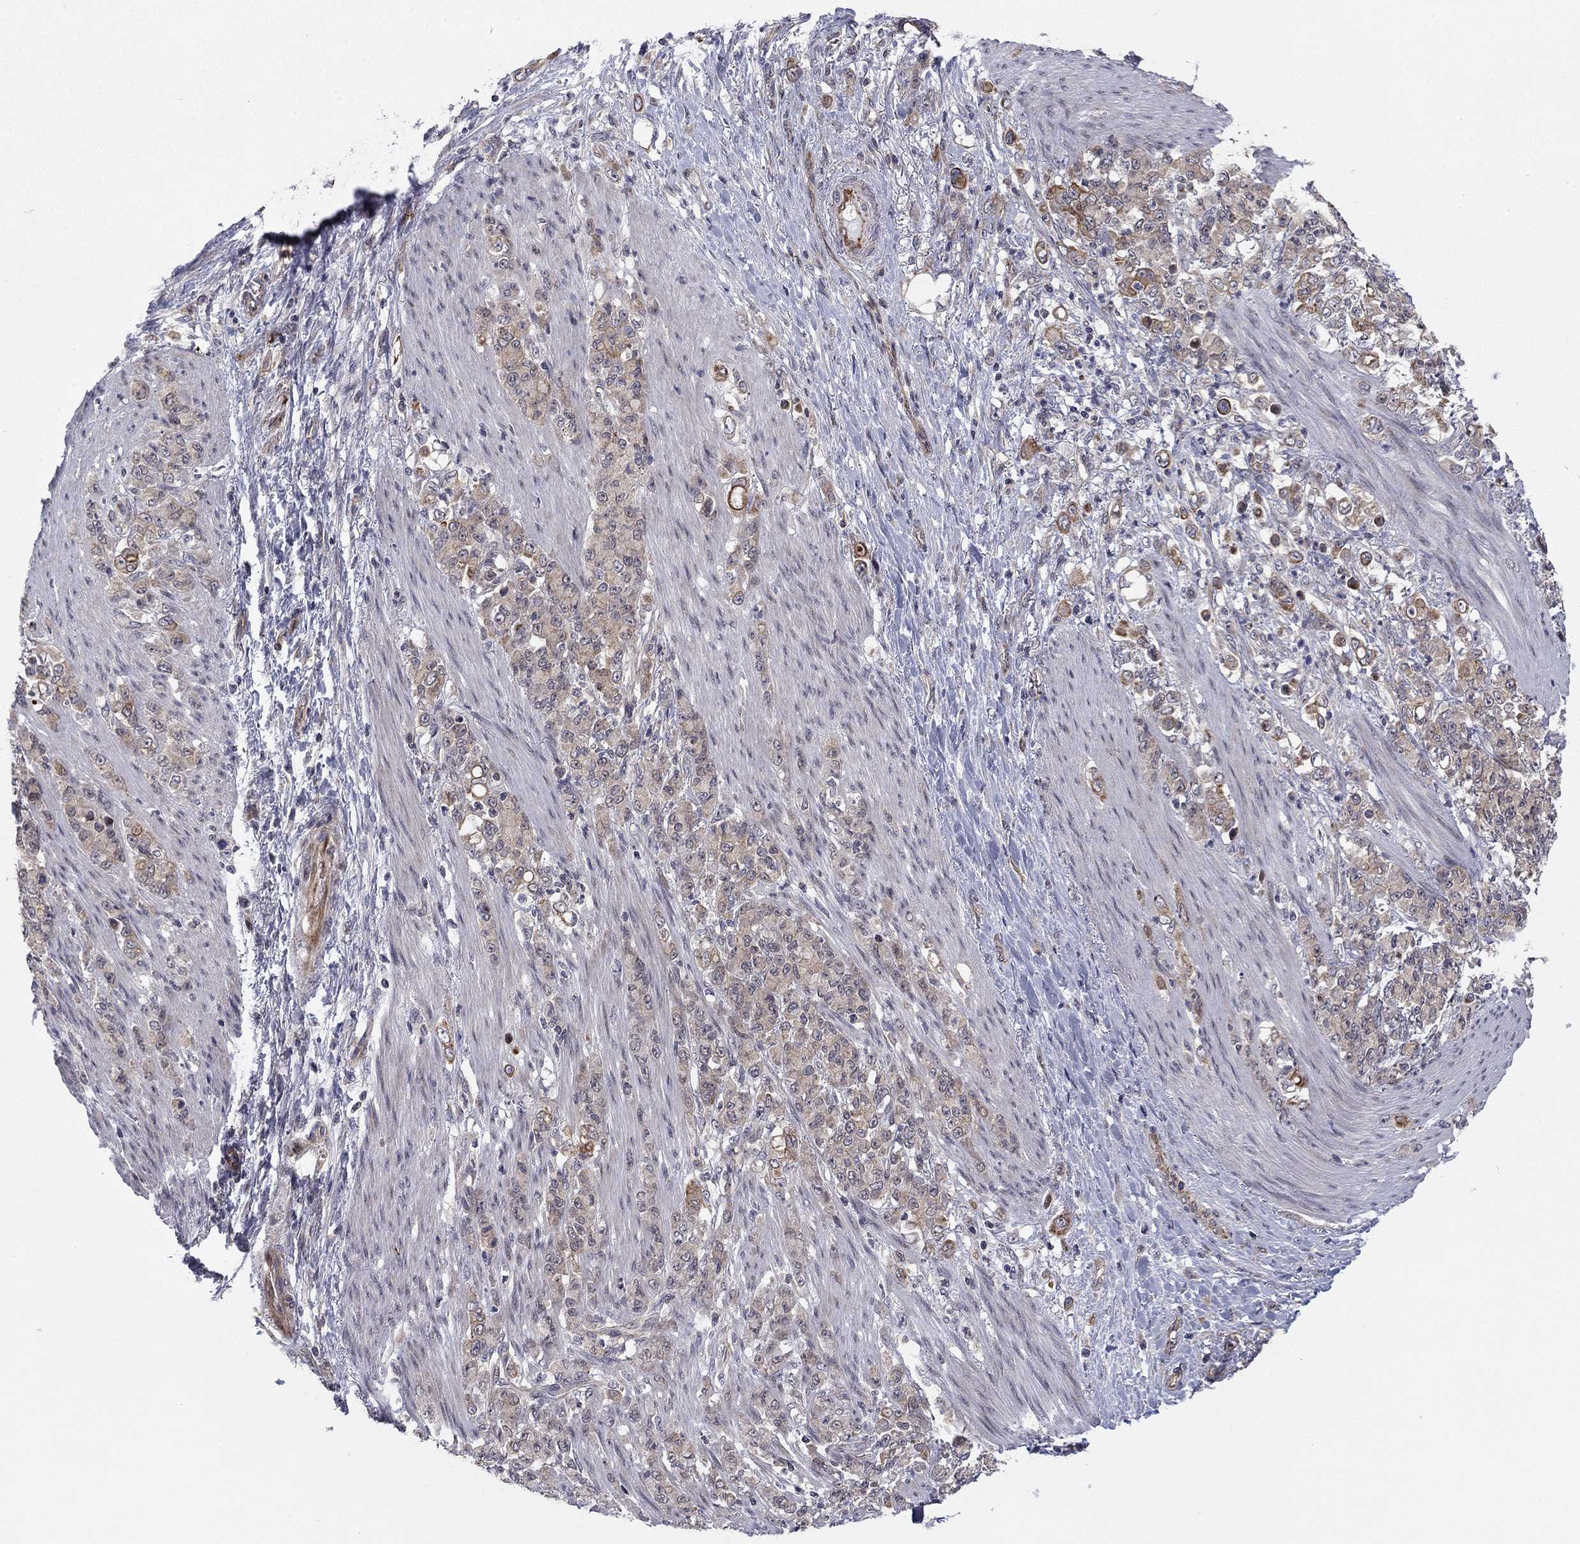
{"staining": {"intensity": "moderate", "quantity": "<25%", "location": "cytoplasmic/membranous"}, "tissue": "stomach cancer", "cell_type": "Tumor cells", "image_type": "cancer", "snomed": [{"axis": "morphology", "description": "Adenocarcinoma, NOS"}, {"axis": "topography", "description": "Stomach"}], "caption": "IHC photomicrograph of neoplastic tissue: human stomach cancer stained using IHC displays low levels of moderate protein expression localized specifically in the cytoplasmic/membranous of tumor cells, appearing as a cytoplasmic/membranous brown color.", "gene": "BCL11A", "patient": {"sex": "female", "age": 79}}